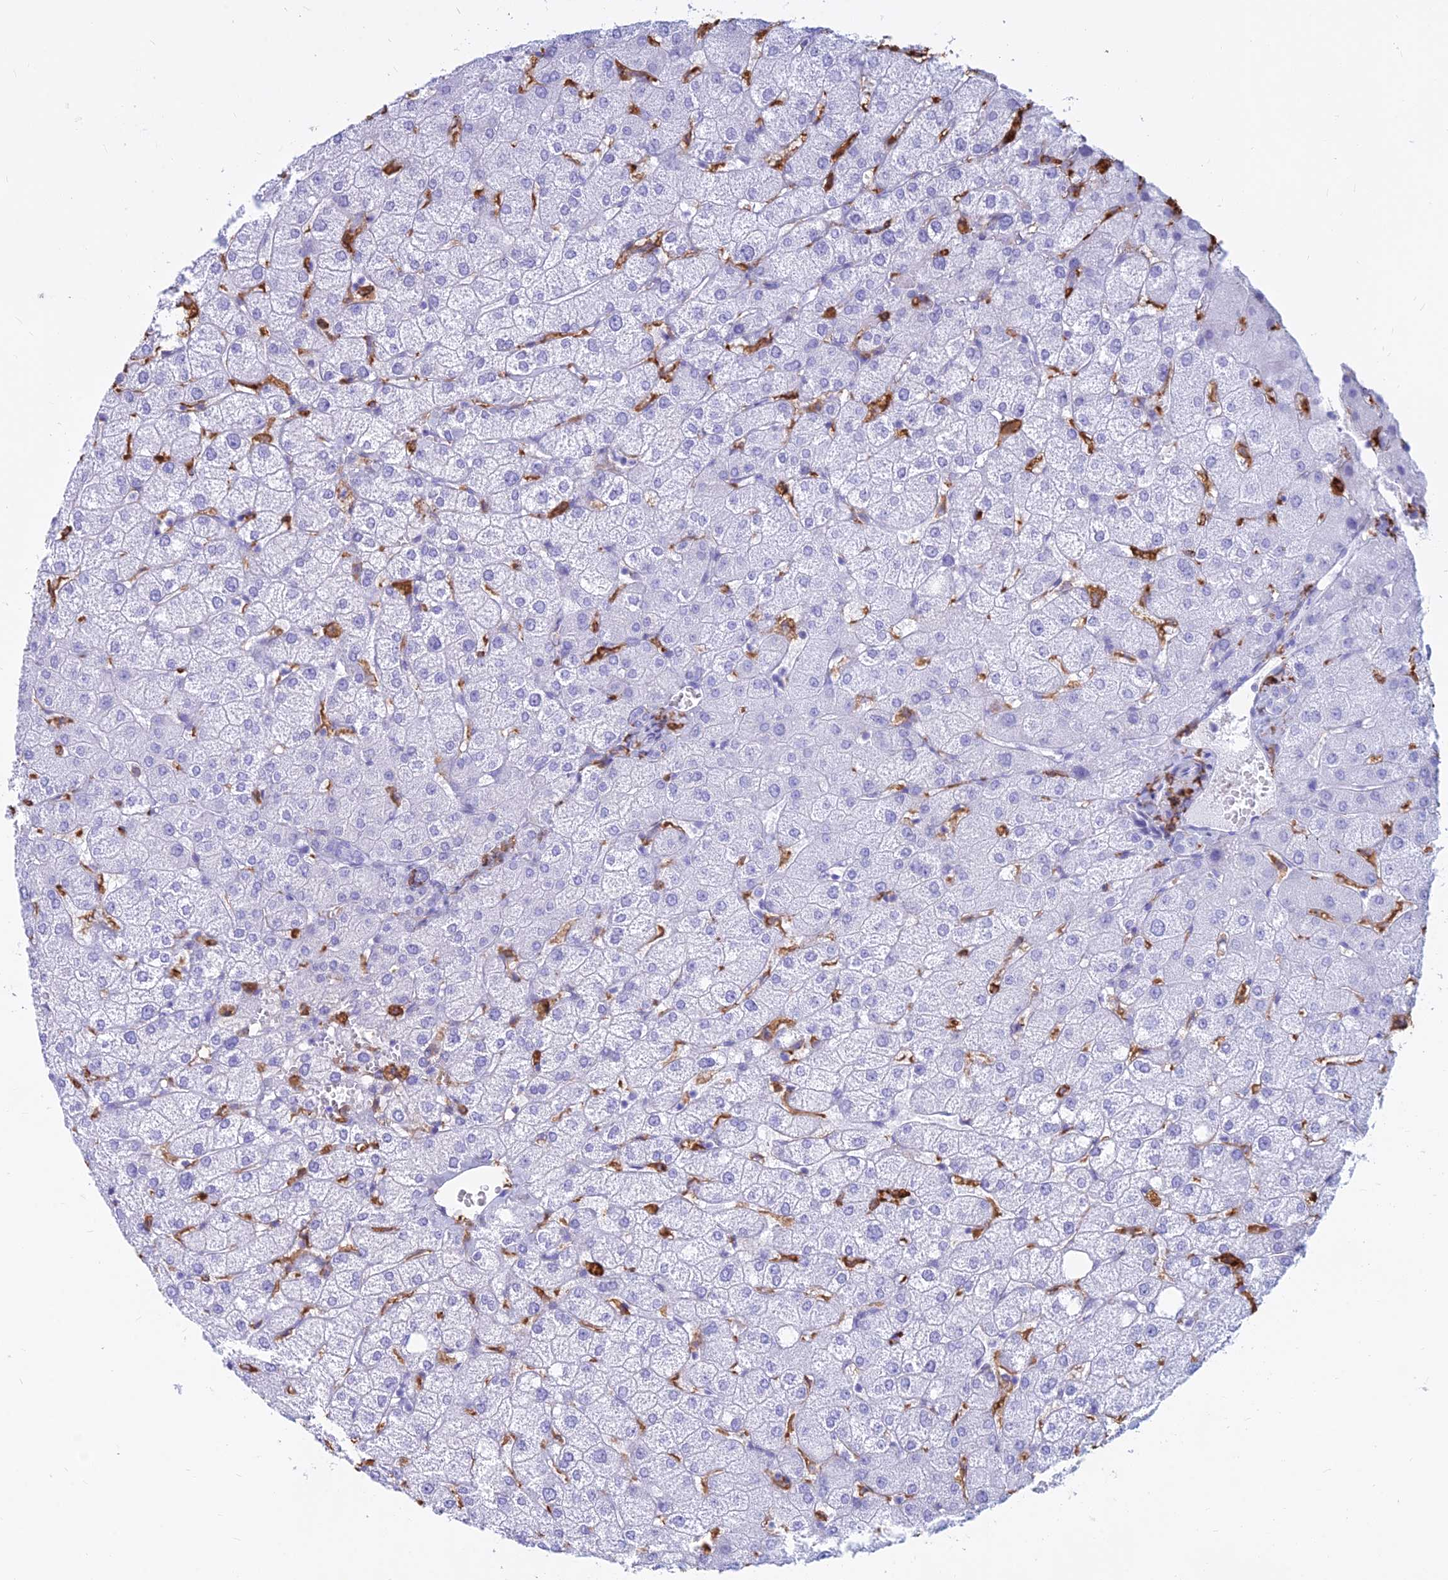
{"staining": {"intensity": "negative", "quantity": "none", "location": "none"}, "tissue": "liver", "cell_type": "Cholangiocytes", "image_type": "normal", "snomed": [{"axis": "morphology", "description": "Normal tissue, NOS"}, {"axis": "topography", "description": "Liver"}], "caption": "Image shows no protein staining in cholangiocytes of benign liver.", "gene": "HLA", "patient": {"sex": "female", "age": 54}}